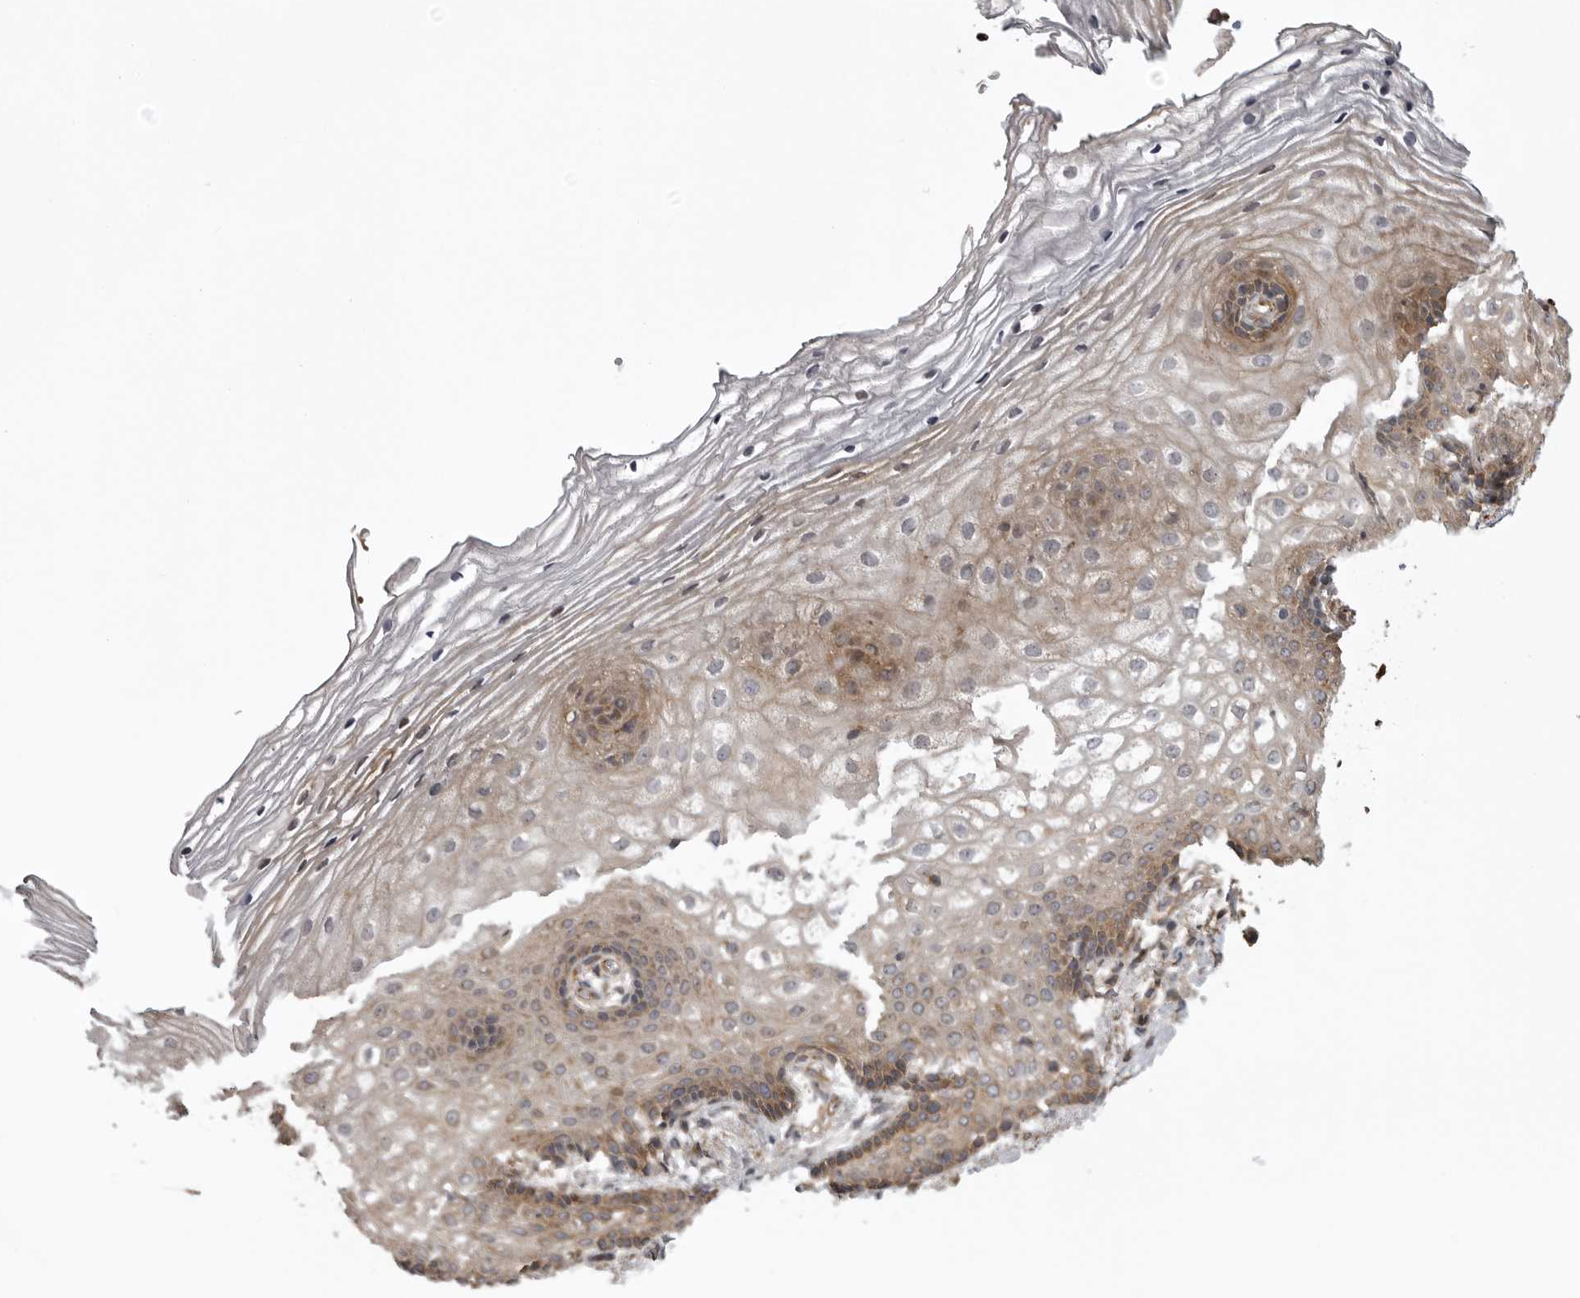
{"staining": {"intensity": "weak", "quantity": "25%-75%", "location": "cytoplasmic/membranous"}, "tissue": "vagina", "cell_type": "Squamous epithelial cells", "image_type": "normal", "snomed": [{"axis": "morphology", "description": "Normal tissue, NOS"}, {"axis": "topography", "description": "Vagina"}], "caption": "The immunohistochemical stain labels weak cytoplasmic/membranous positivity in squamous epithelial cells of benign vagina. (DAB IHC with brightfield microscopy, high magnification).", "gene": "ZNRF1", "patient": {"sex": "female", "age": 60}}